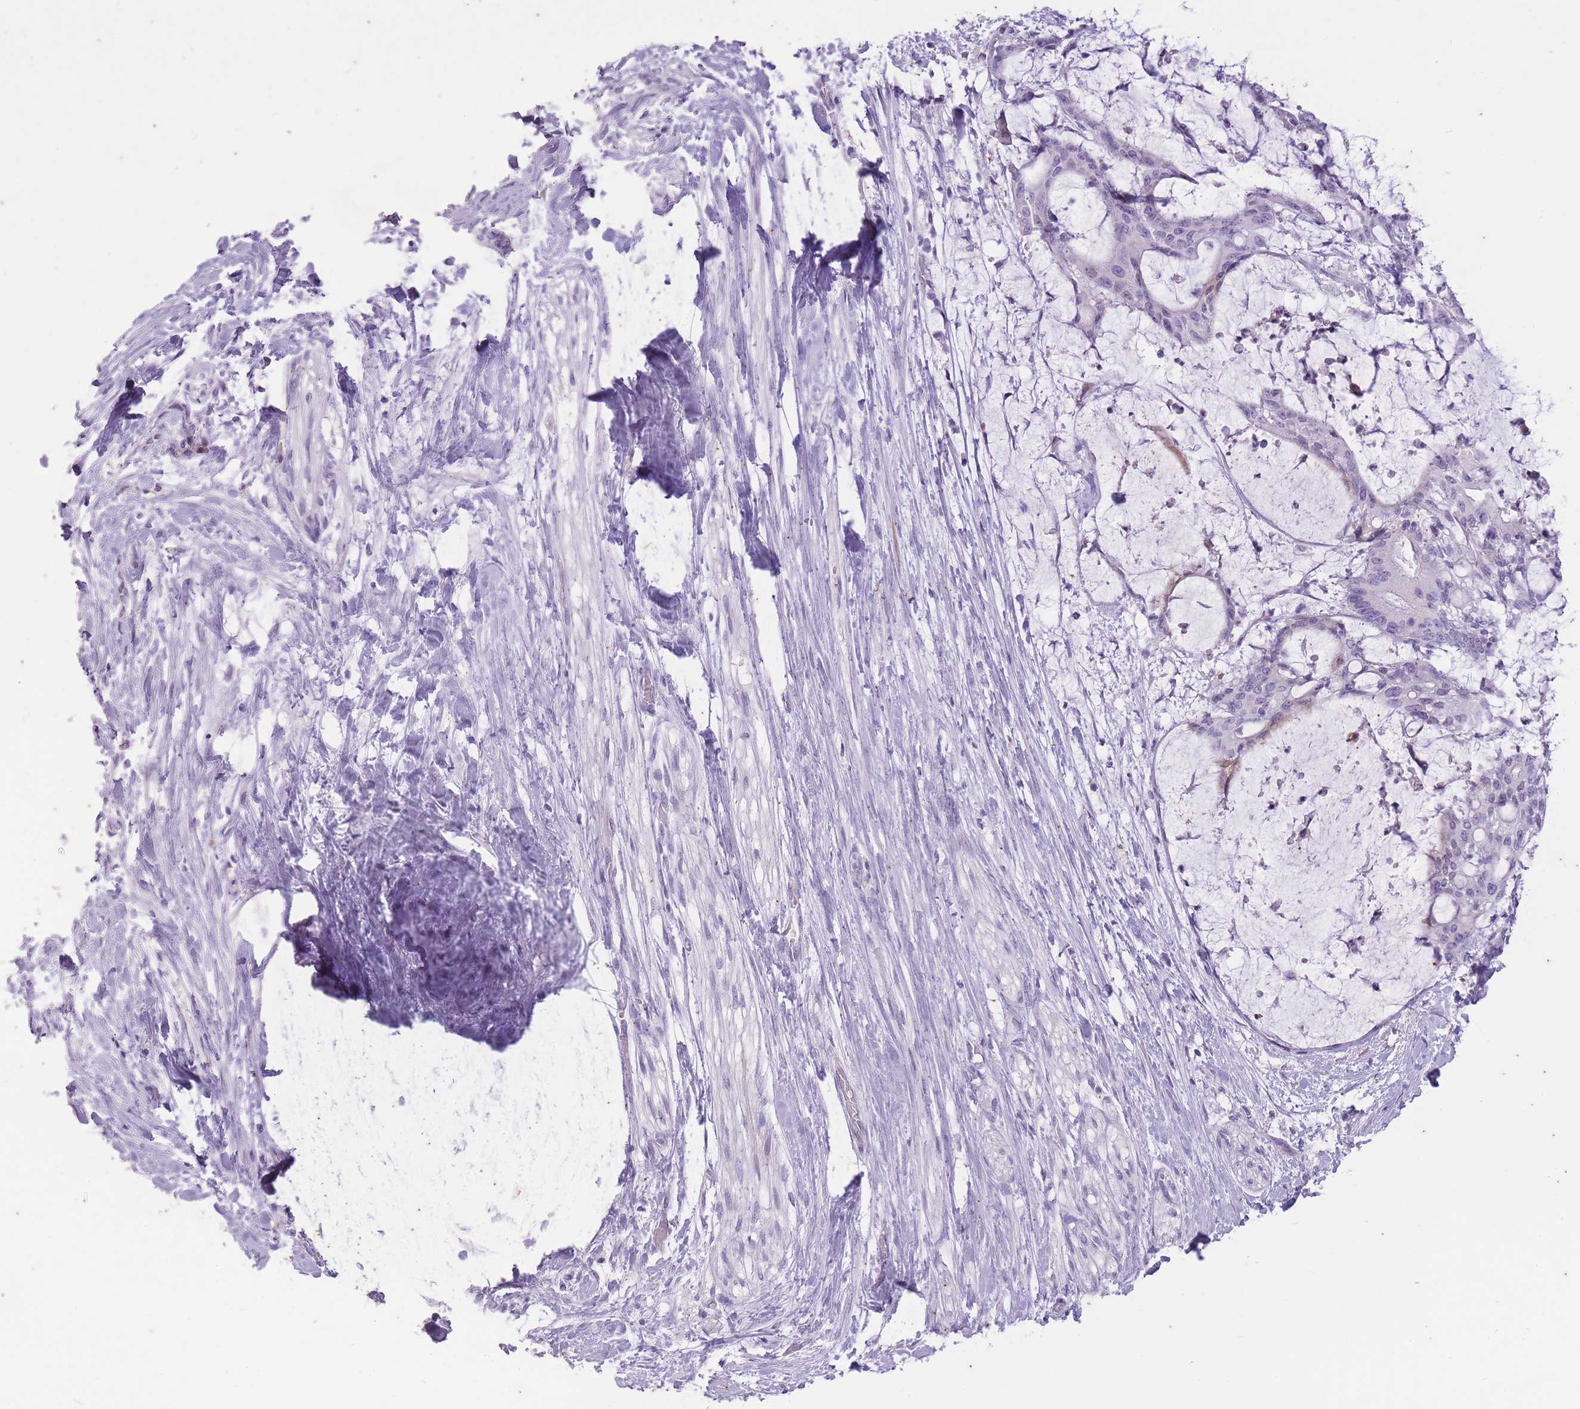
{"staining": {"intensity": "negative", "quantity": "none", "location": "none"}, "tissue": "liver cancer", "cell_type": "Tumor cells", "image_type": "cancer", "snomed": [{"axis": "morphology", "description": "Normal tissue, NOS"}, {"axis": "morphology", "description": "Cholangiocarcinoma"}, {"axis": "topography", "description": "Liver"}, {"axis": "topography", "description": "Peripheral nerve tissue"}], "caption": "DAB (3,3'-diaminobenzidine) immunohistochemical staining of liver cholangiocarcinoma exhibits no significant expression in tumor cells.", "gene": "CNTNAP3", "patient": {"sex": "female", "age": 73}}